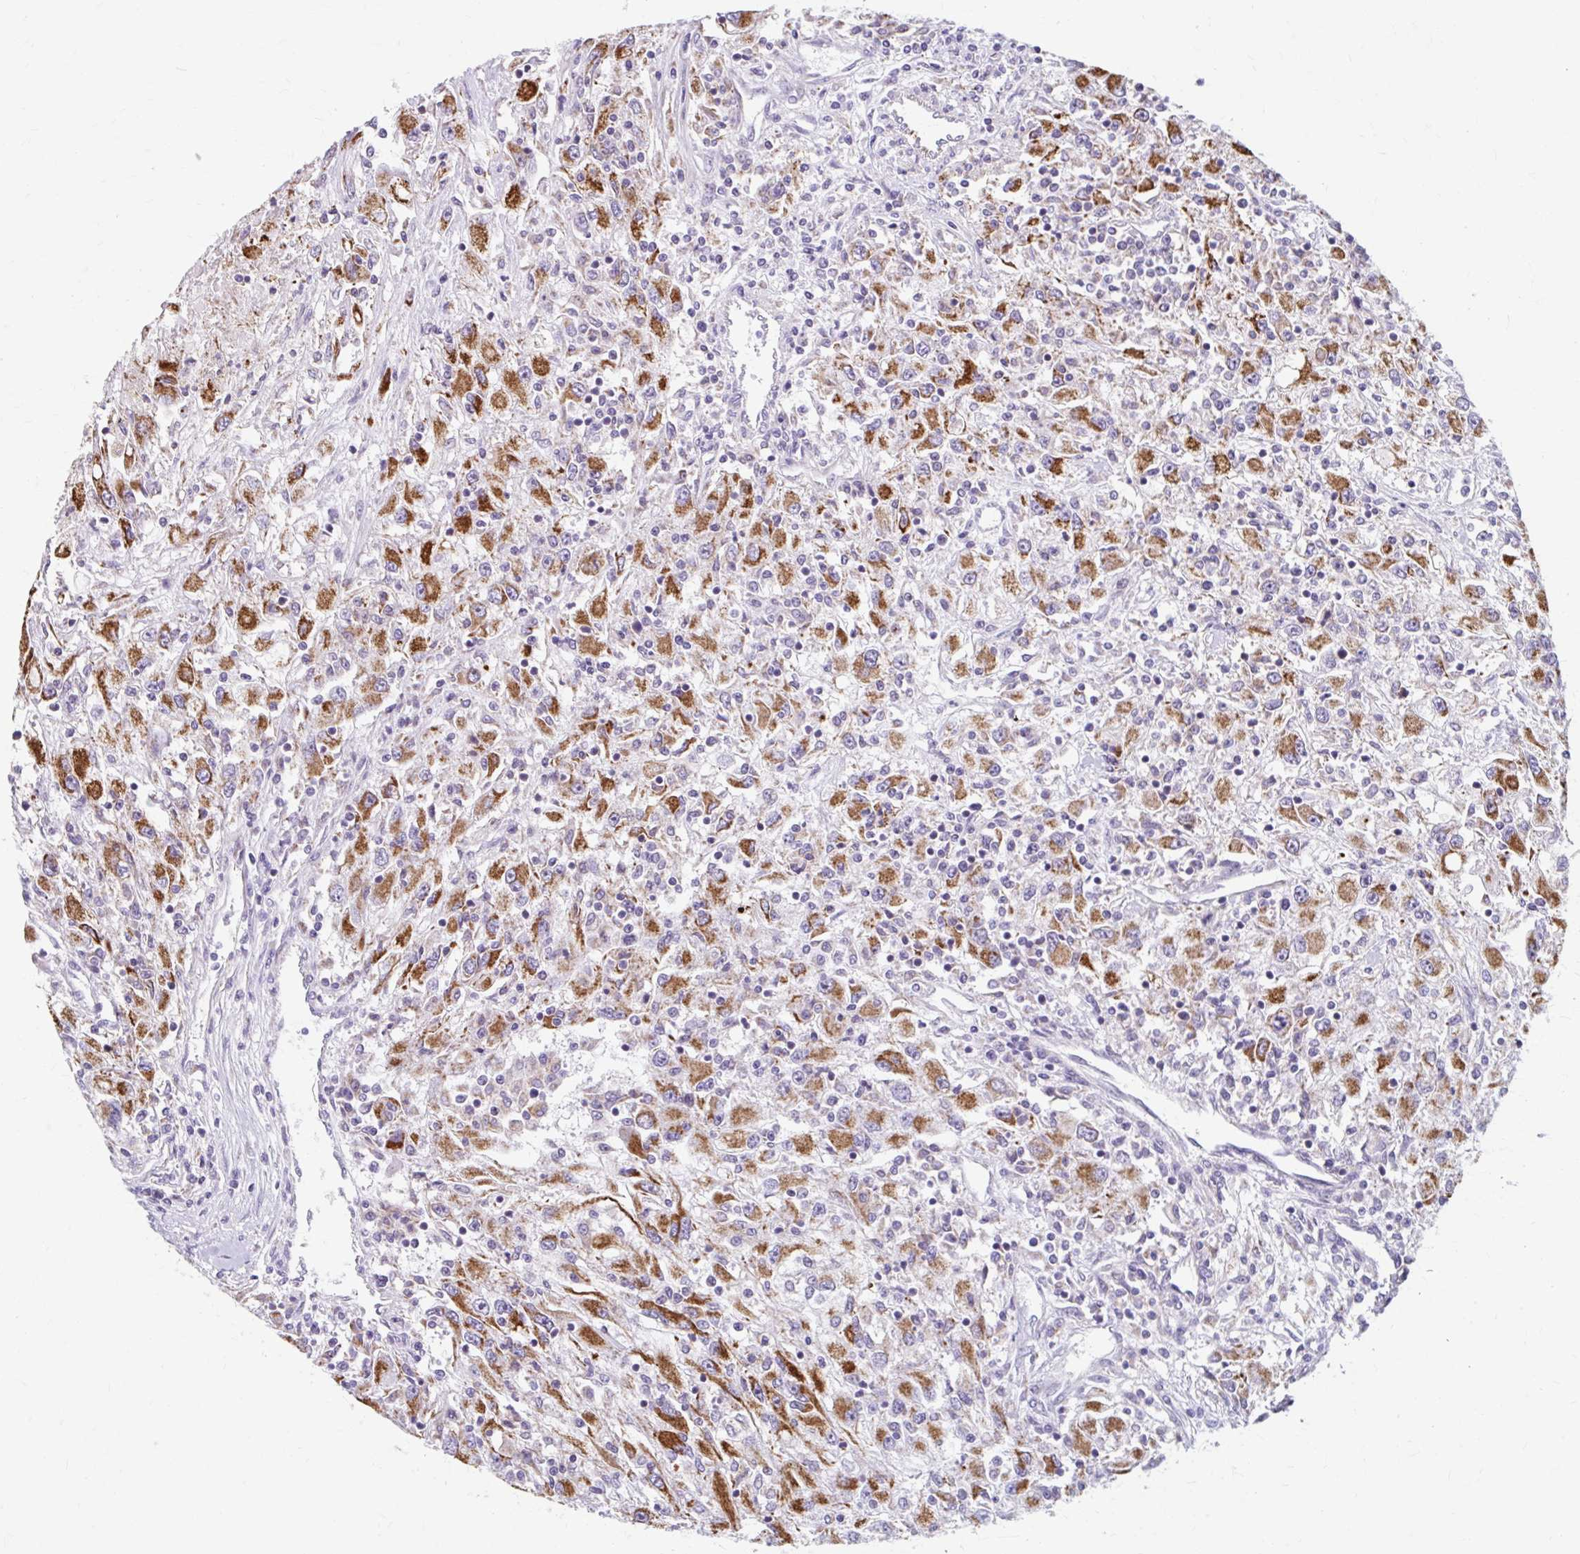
{"staining": {"intensity": "moderate", "quantity": ">75%", "location": "cytoplasmic/membranous"}, "tissue": "renal cancer", "cell_type": "Tumor cells", "image_type": "cancer", "snomed": [{"axis": "morphology", "description": "Adenocarcinoma, NOS"}, {"axis": "topography", "description": "Kidney"}], "caption": "Immunohistochemical staining of human adenocarcinoma (renal) exhibits moderate cytoplasmic/membranous protein expression in about >75% of tumor cells.", "gene": "BEAN1", "patient": {"sex": "female", "age": 67}}